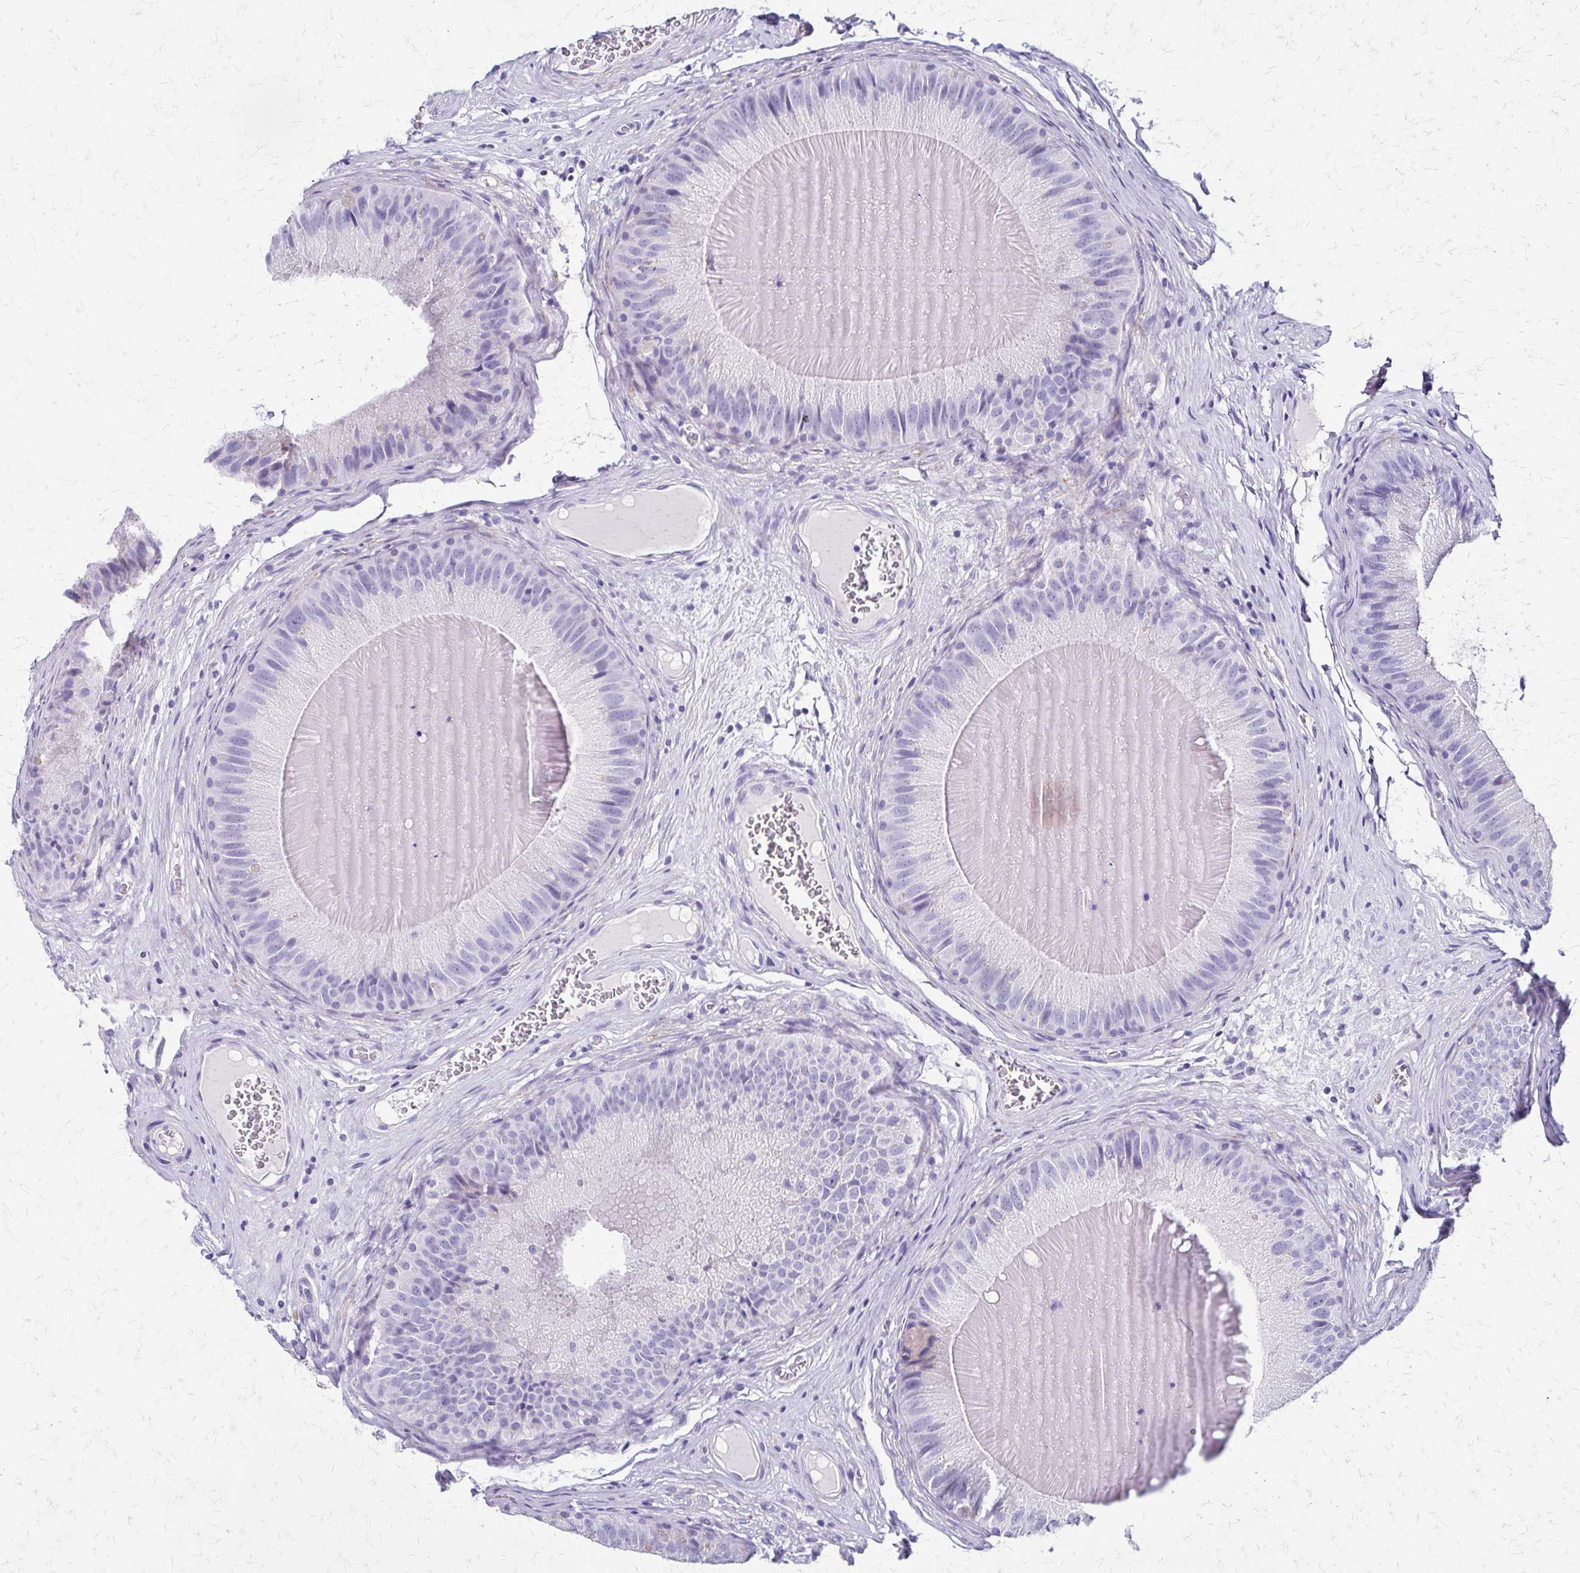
{"staining": {"intensity": "negative", "quantity": "none", "location": "none"}, "tissue": "epididymis", "cell_type": "Glandular cells", "image_type": "normal", "snomed": [{"axis": "morphology", "description": "Normal tissue, NOS"}, {"axis": "topography", "description": "Epididymis, spermatic cord, NOS"}], "caption": "Immunohistochemical staining of benign epididymis shows no significant positivity in glandular cells. (Stains: DAB immunohistochemistry (IHC) with hematoxylin counter stain, Microscopy: brightfield microscopy at high magnification).", "gene": "ZSCAN5B", "patient": {"sex": "male", "age": 39}}